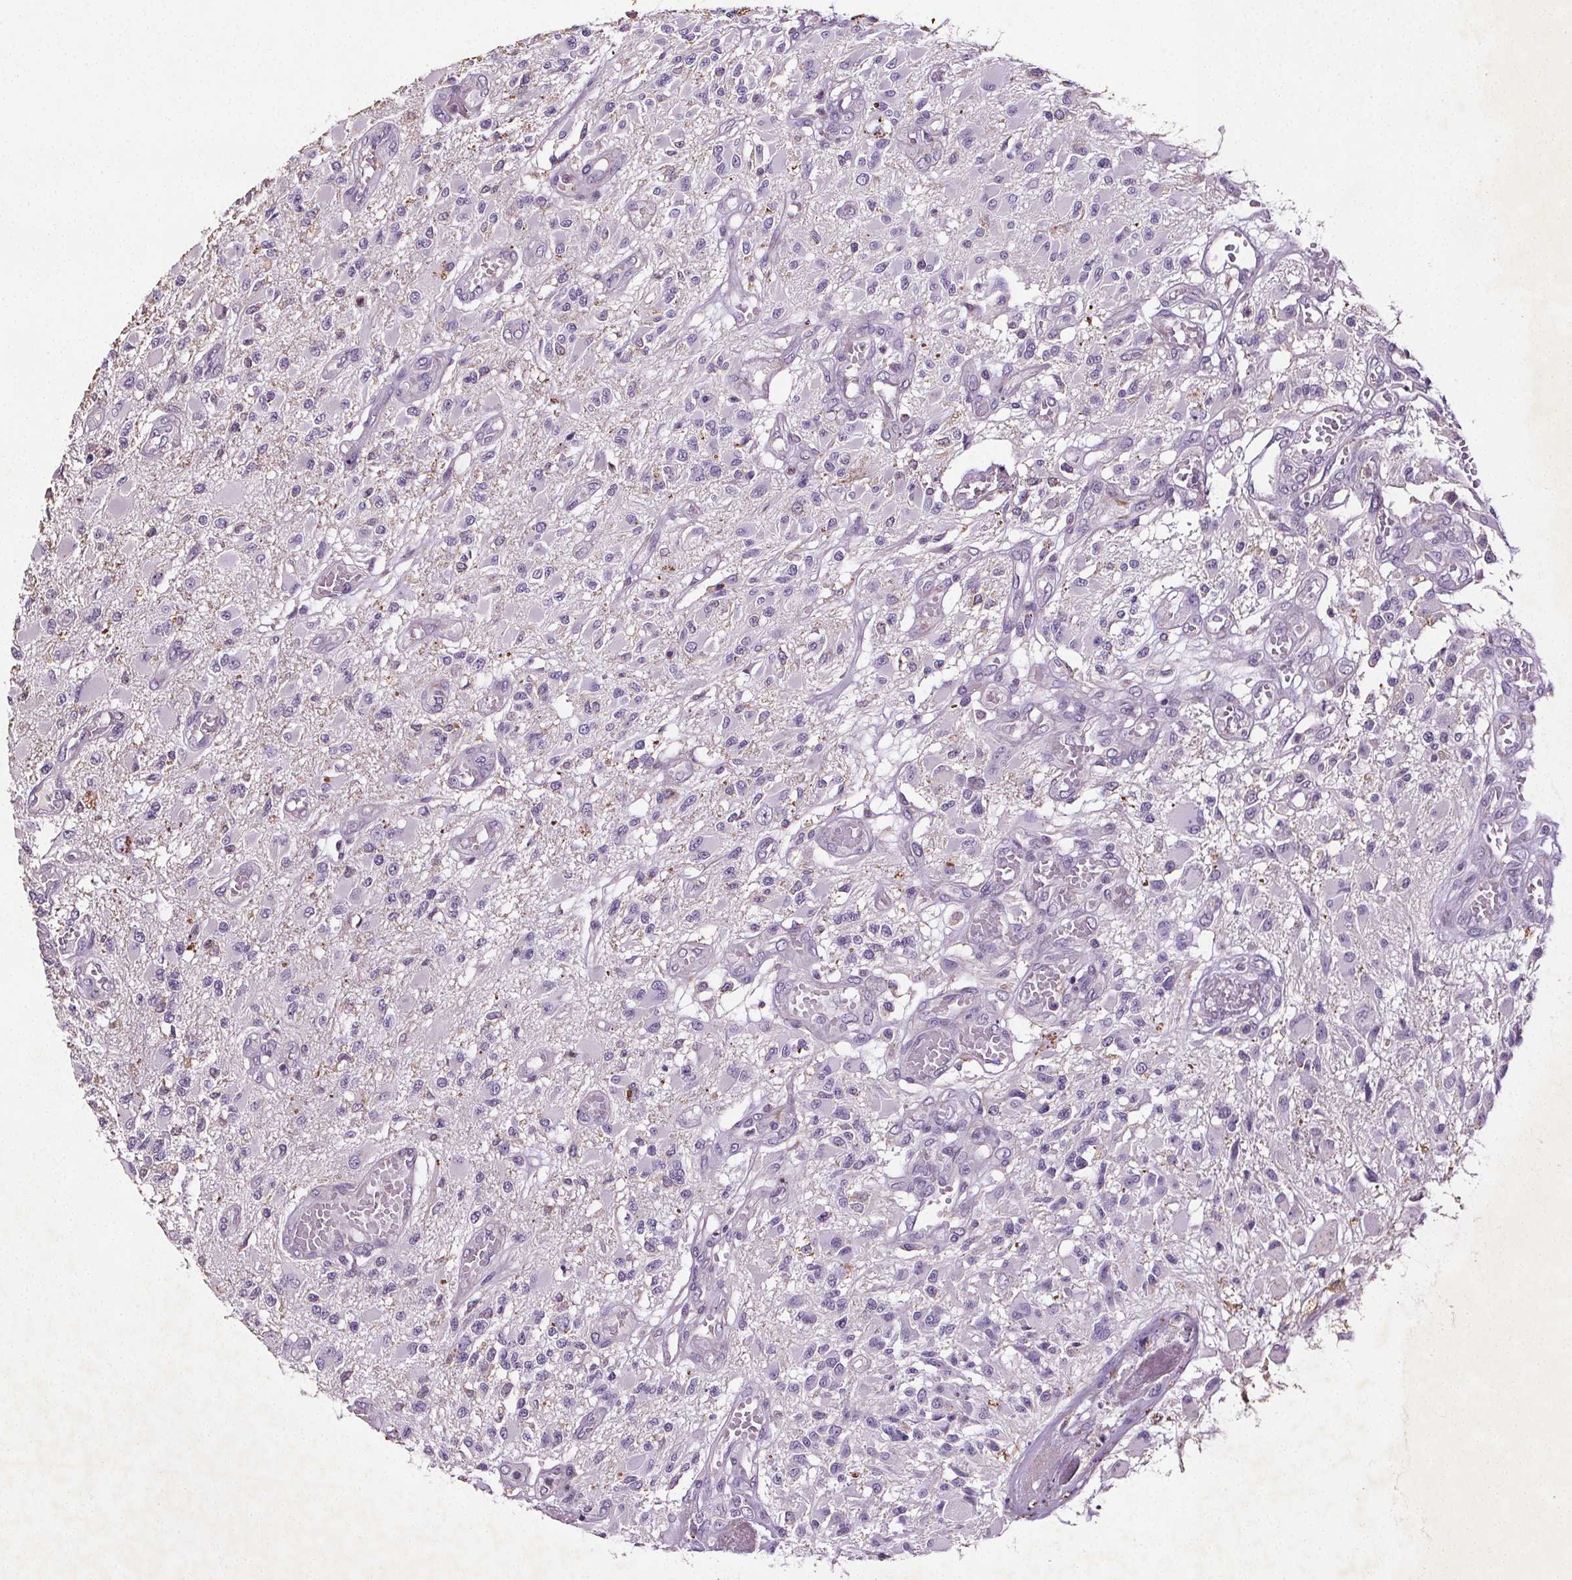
{"staining": {"intensity": "negative", "quantity": "none", "location": "none"}, "tissue": "glioma", "cell_type": "Tumor cells", "image_type": "cancer", "snomed": [{"axis": "morphology", "description": "Glioma, malignant, High grade"}, {"axis": "topography", "description": "Brain"}], "caption": "This is an immunohistochemistry photomicrograph of glioma. There is no expression in tumor cells.", "gene": "C19orf84", "patient": {"sex": "female", "age": 63}}